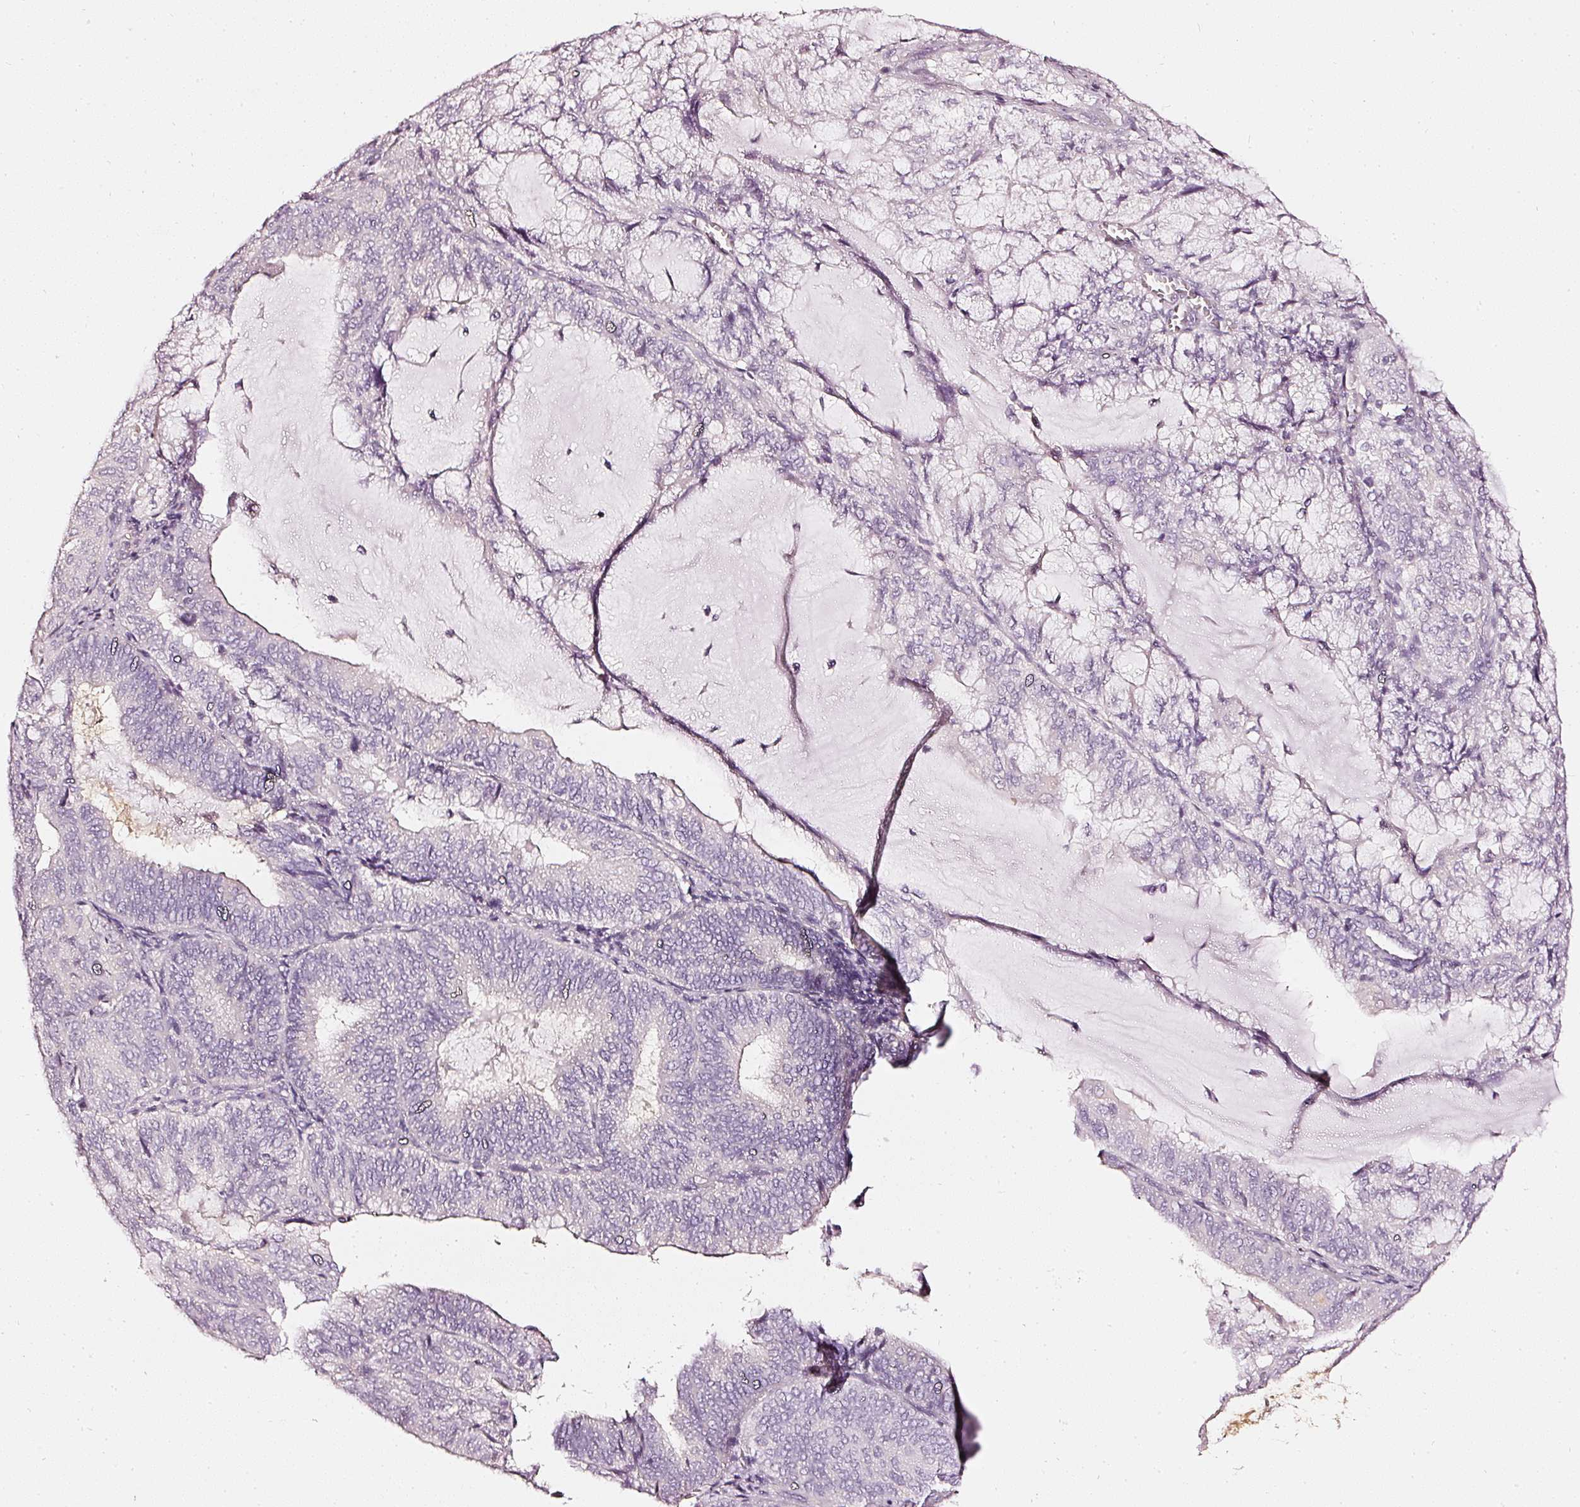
{"staining": {"intensity": "negative", "quantity": "none", "location": "none"}, "tissue": "endometrial cancer", "cell_type": "Tumor cells", "image_type": "cancer", "snomed": [{"axis": "morphology", "description": "Adenocarcinoma, NOS"}, {"axis": "topography", "description": "Endometrium"}], "caption": "The histopathology image demonstrates no staining of tumor cells in endometrial cancer.", "gene": "CNP", "patient": {"sex": "female", "age": 81}}